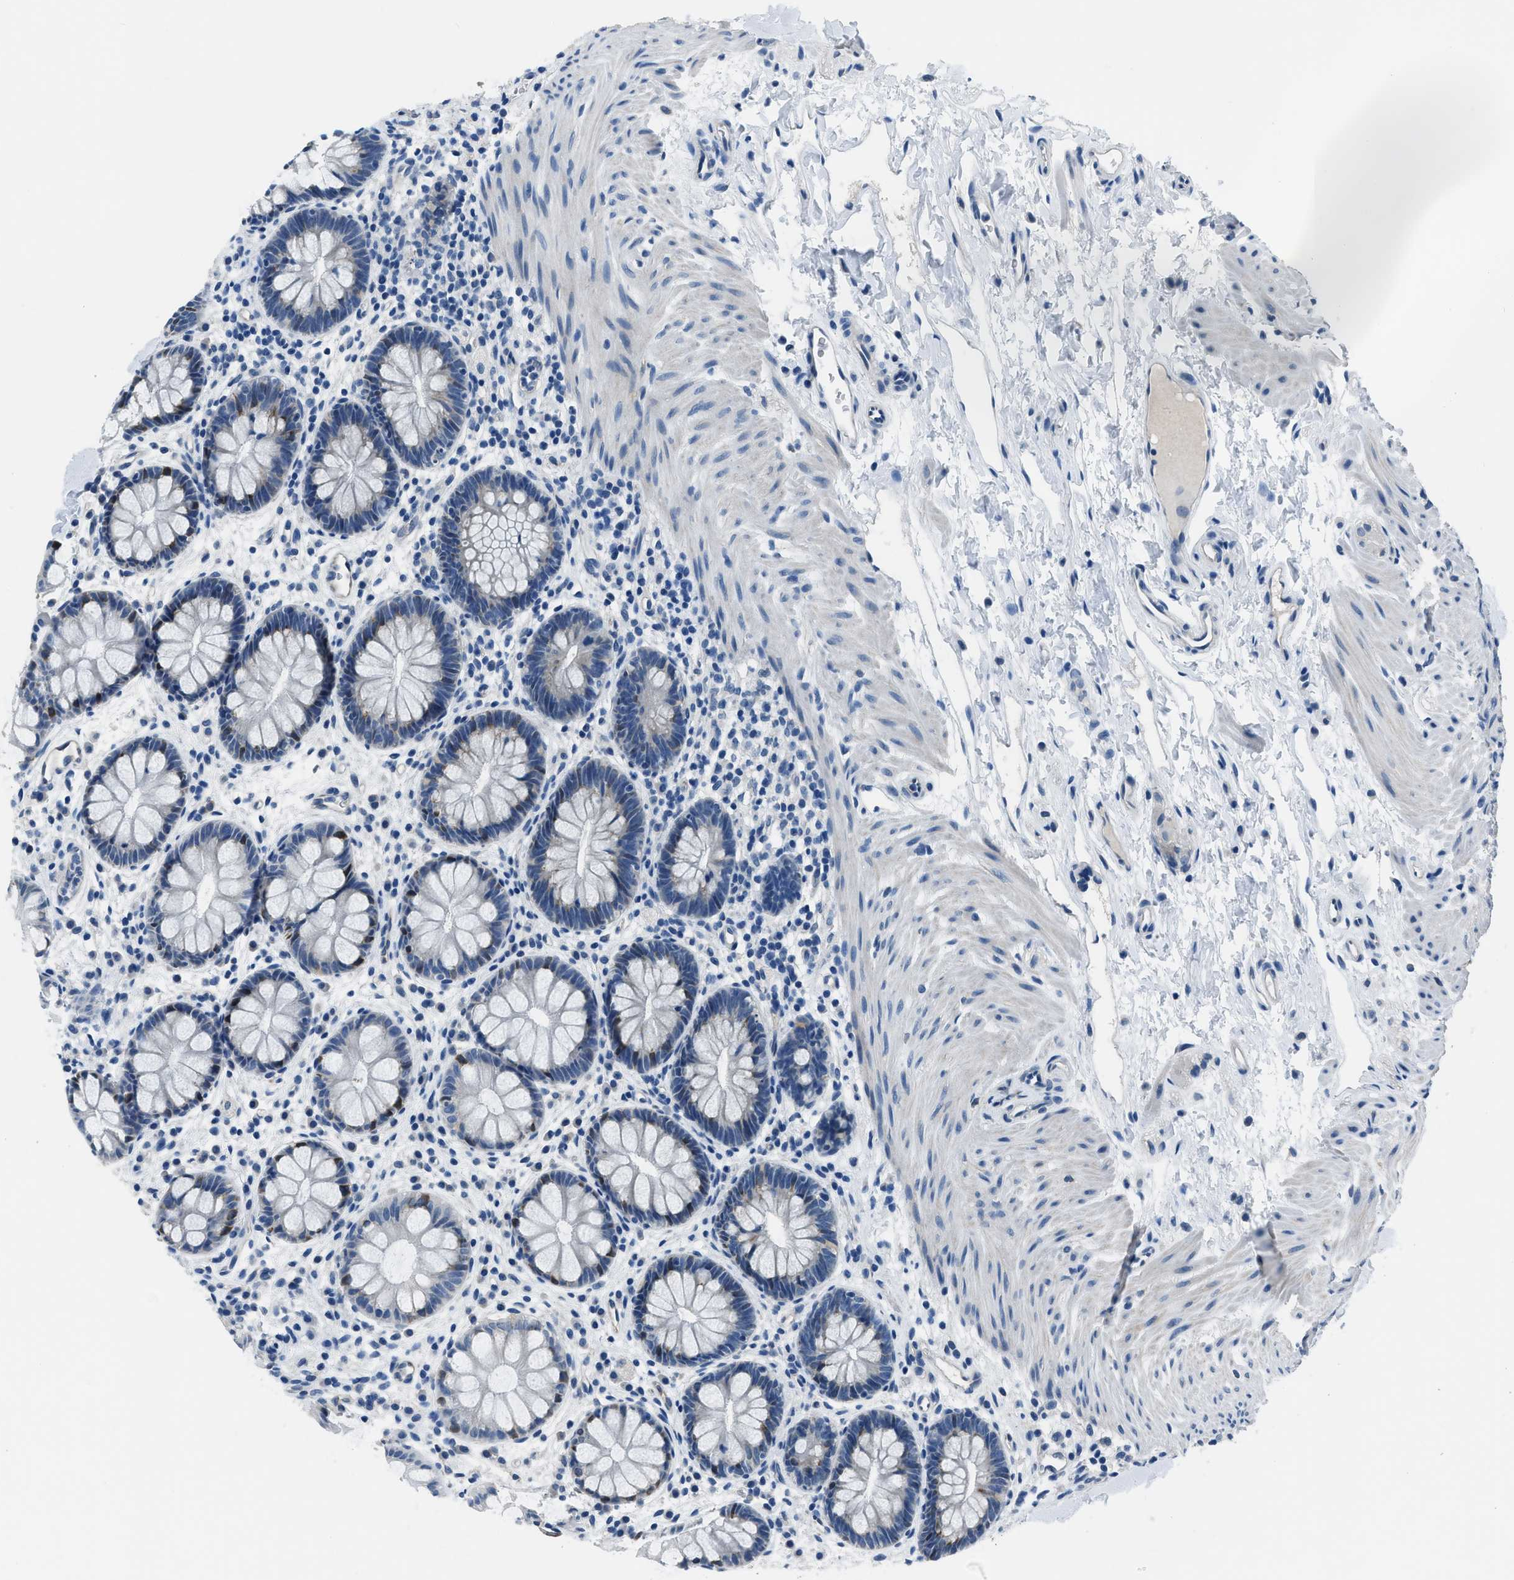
{"staining": {"intensity": "weak", "quantity": "<25%", "location": "cytoplasmic/membranous,nuclear"}, "tissue": "rectum", "cell_type": "Glandular cells", "image_type": "normal", "snomed": [{"axis": "morphology", "description": "Normal tissue, NOS"}, {"axis": "topography", "description": "Rectum"}], "caption": "Protein analysis of normal rectum displays no significant staining in glandular cells. (DAB (3,3'-diaminobenzidine) IHC, high magnification).", "gene": "GJA3", "patient": {"sex": "female", "age": 24}}